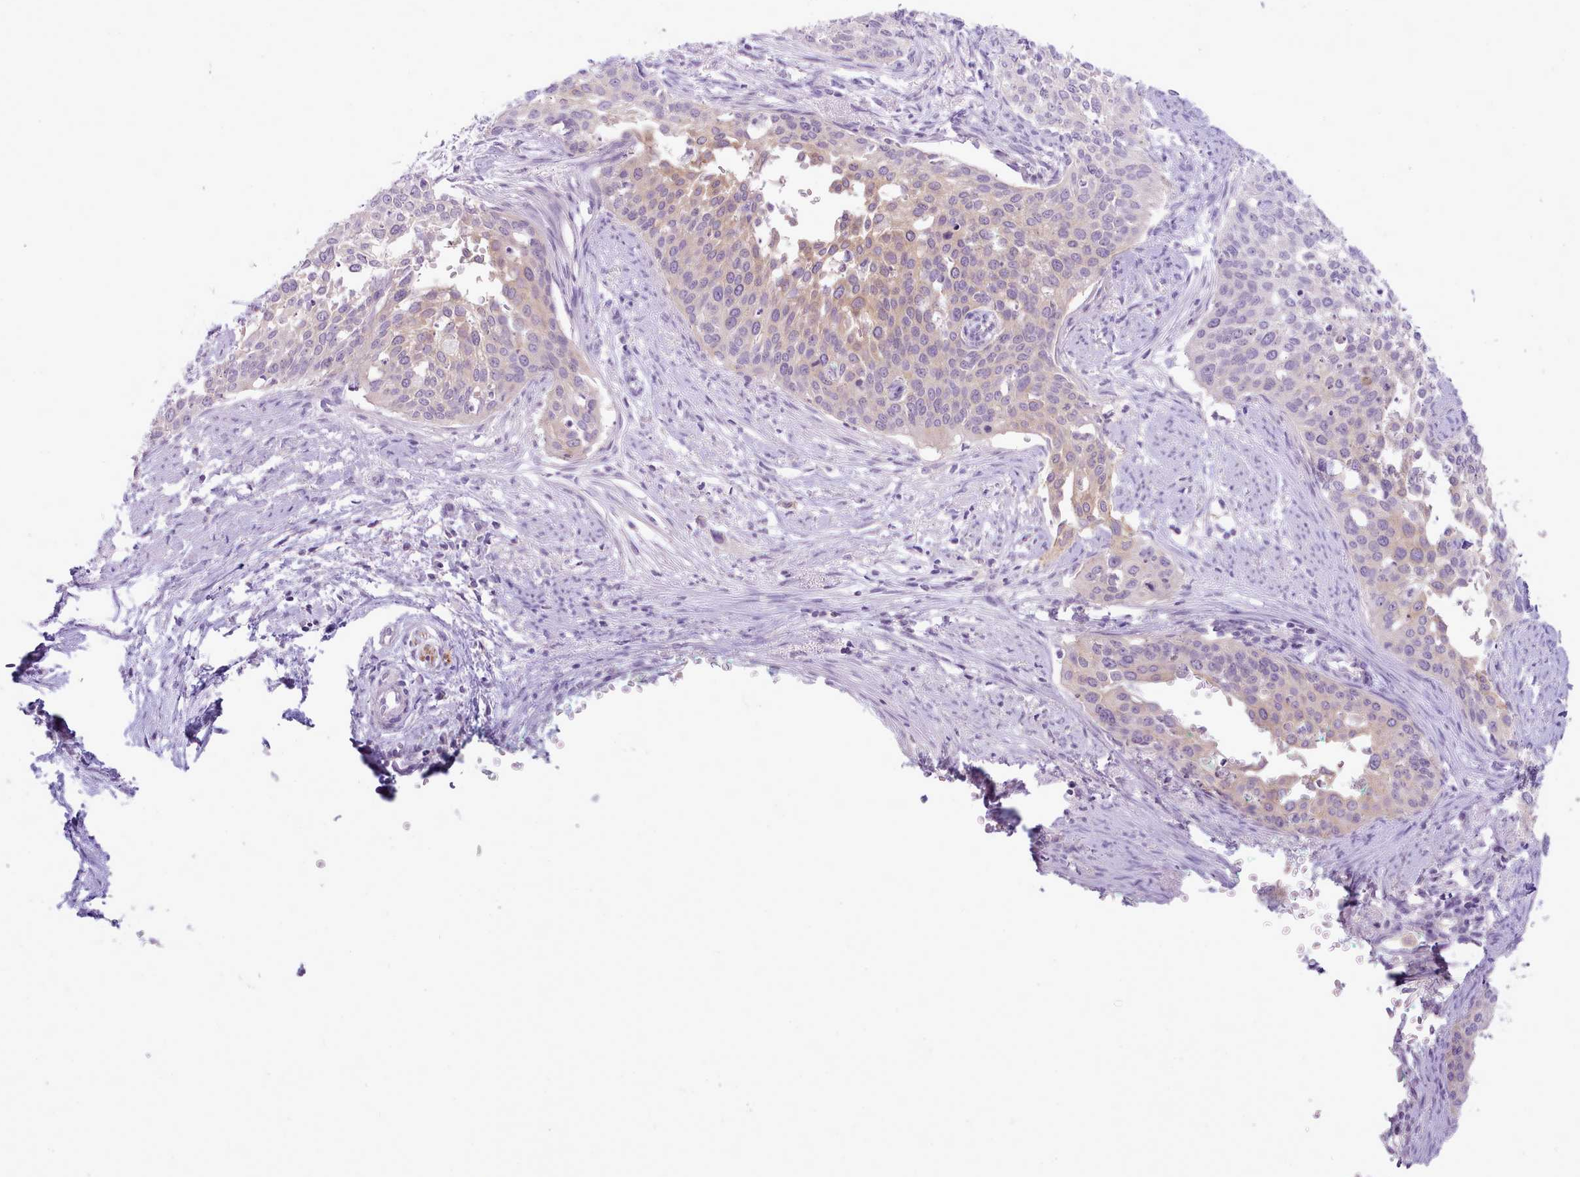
{"staining": {"intensity": "weak", "quantity": "<25%", "location": "cytoplasmic/membranous"}, "tissue": "cervical cancer", "cell_type": "Tumor cells", "image_type": "cancer", "snomed": [{"axis": "morphology", "description": "Squamous cell carcinoma, NOS"}, {"axis": "topography", "description": "Cervix"}], "caption": "High magnification brightfield microscopy of squamous cell carcinoma (cervical) stained with DAB (brown) and counterstained with hematoxylin (blue): tumor cells show no significant positivity.", "gene": "MDFI", "patient": {"sex": "female", "age": 44}}